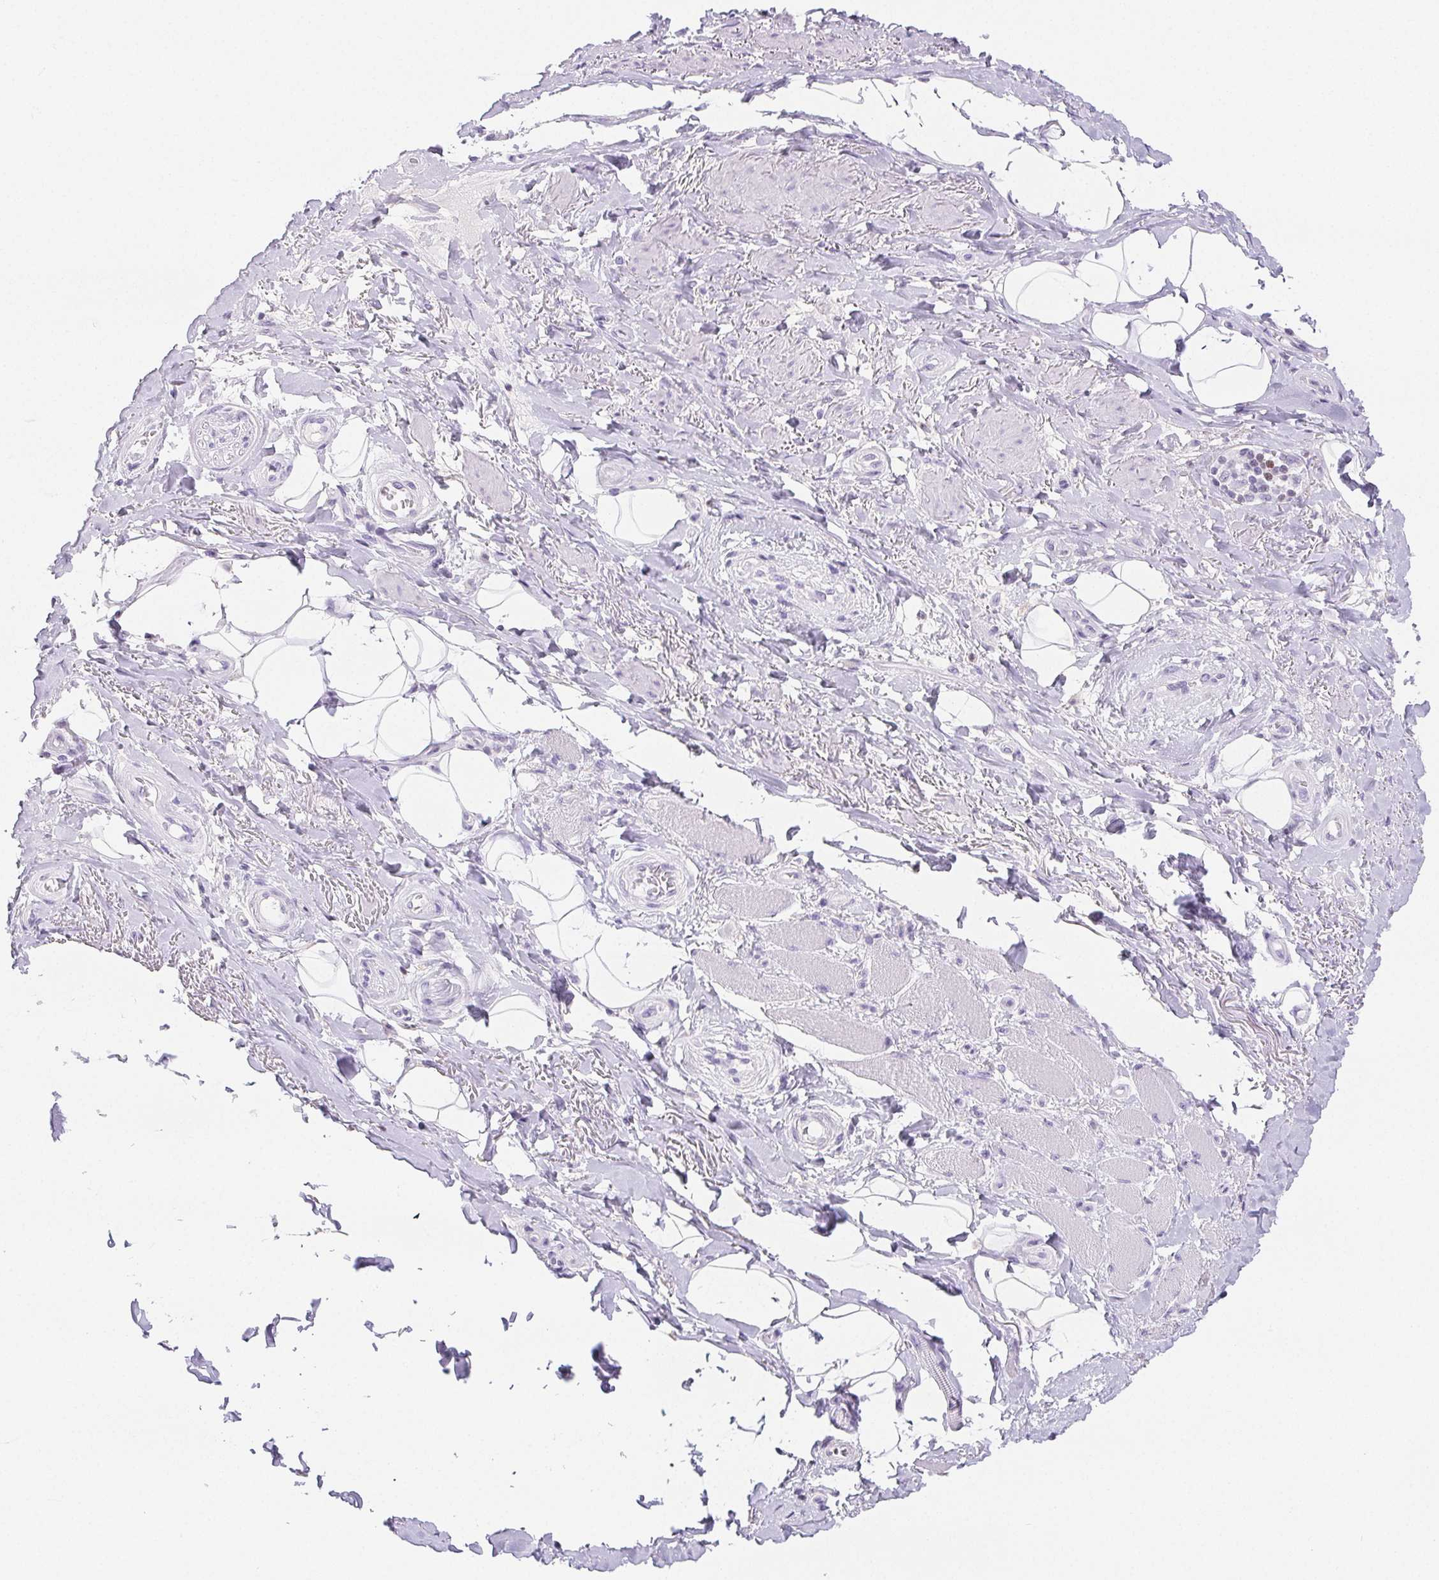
{"staining": {"intensity": "negative", "quantity": "none", "location": "none"}, "tissue": "adipose tissue", "cell_type": "Adipocytes", "image_type": "normal", "snomed": [{"axis": "morphology", "description": "Normal tissue, NOS"}, {"axis": "topography", "description": "Anal"}, {"axis": "topography", "description": "Peripheral nerve tissue"}], "caption": "The photomicrograph displays no staining of adipocytes in unremarkable adipose tissue. The staining was performed using DAB (3,3'-diaminobenzidine) to visualize the protein expression in brown, while the nuclei were stained in blue with hematoxylin (Magnification: 20x).", "gene": "BEND2", "patient": {"sex": "male", "age": 53}}